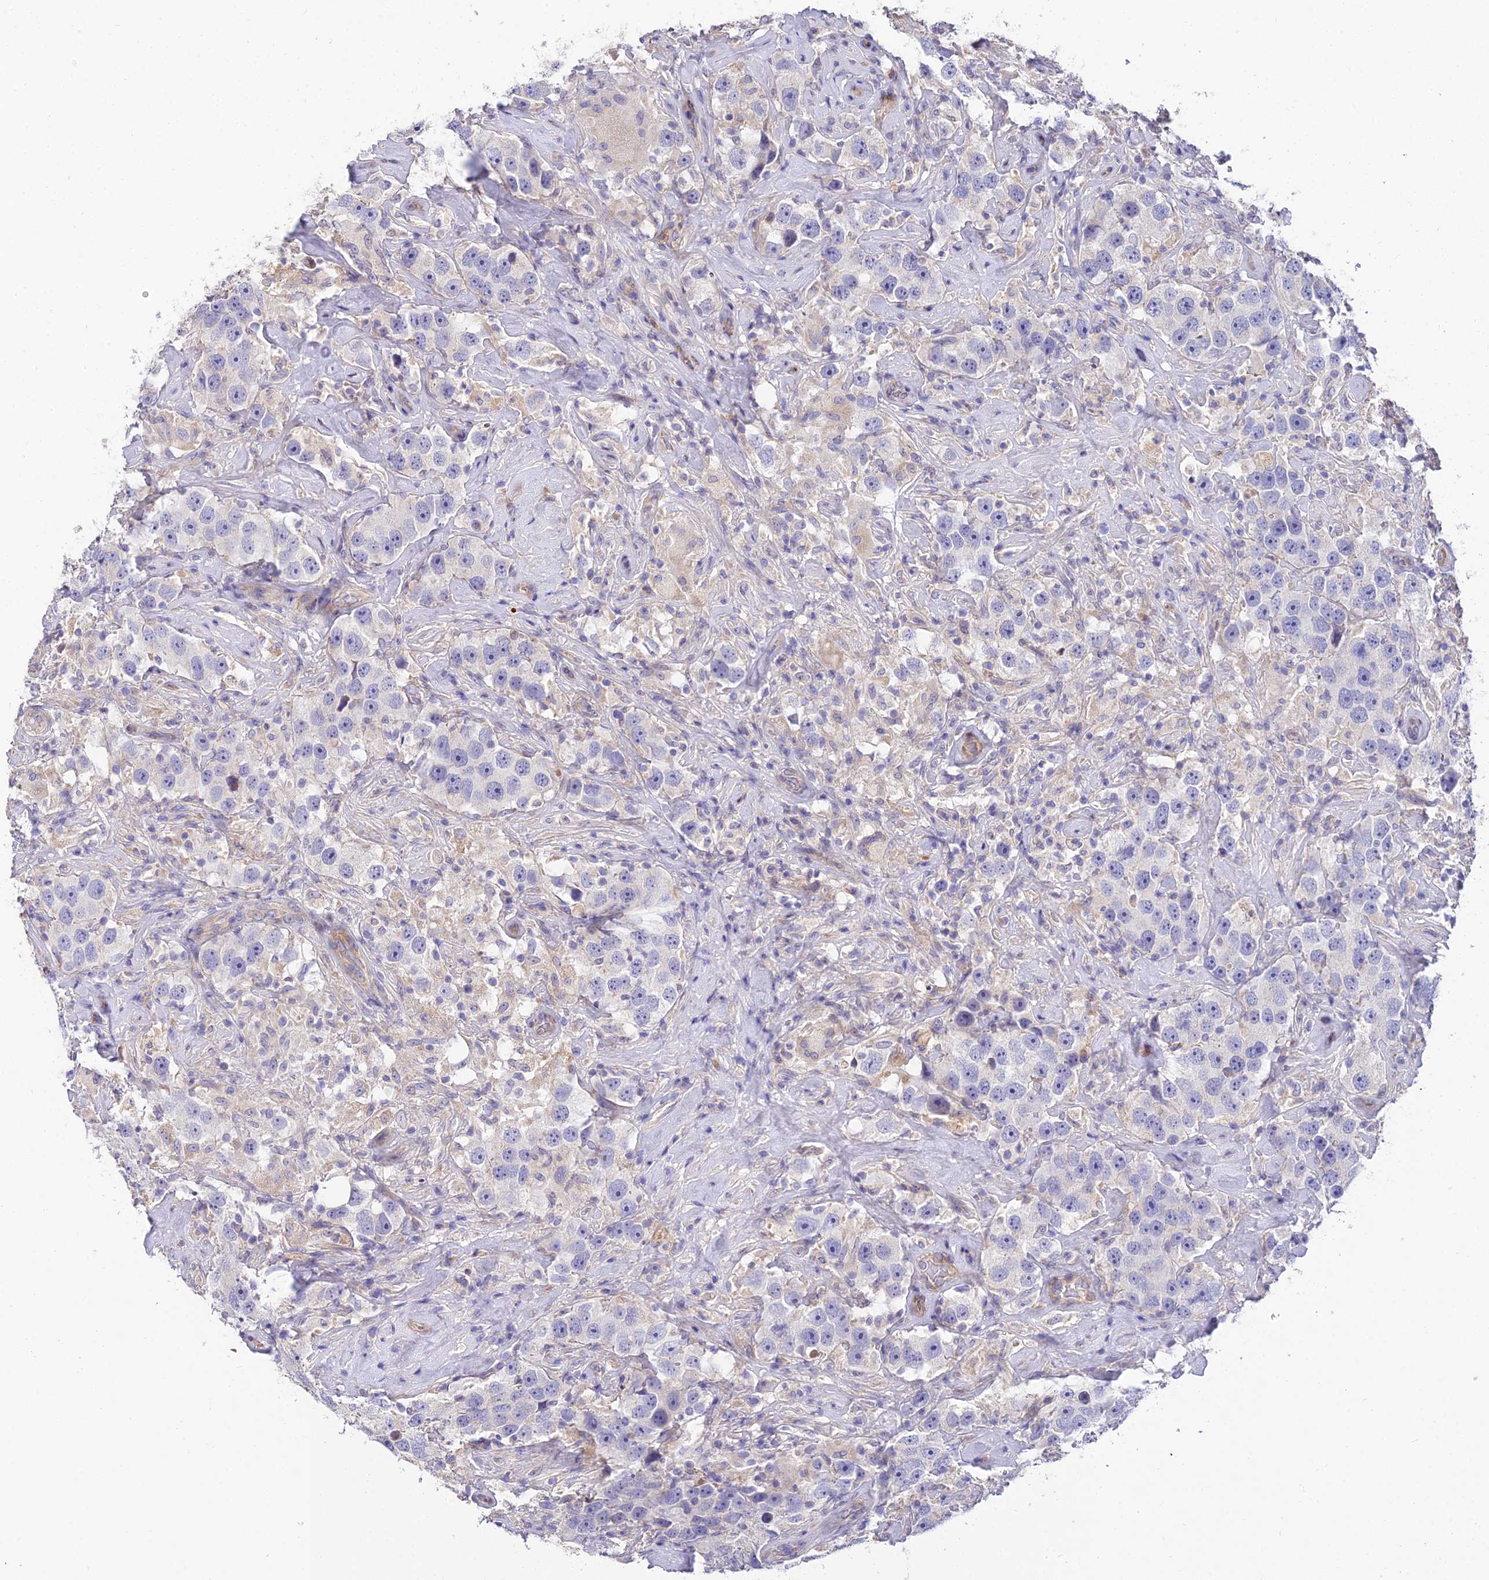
{"staining": {"intensity": "negative", "quantity": "none", "location": "none"}, "tissue": "testis cancer", "cell_type": "Tumor cells", "image_type": "cancer", "snomed": [{"axis": "morphology", "description": "Seminoma, NOS"}, {"axis": "topography", "description": "Testis"}], "caption": "The histopathology image demonstrates no significant staining in tumor cells of testis cancer (seminoma).", "gene": "ARL8B", "patient": {"sex": "male", "age": 49}}